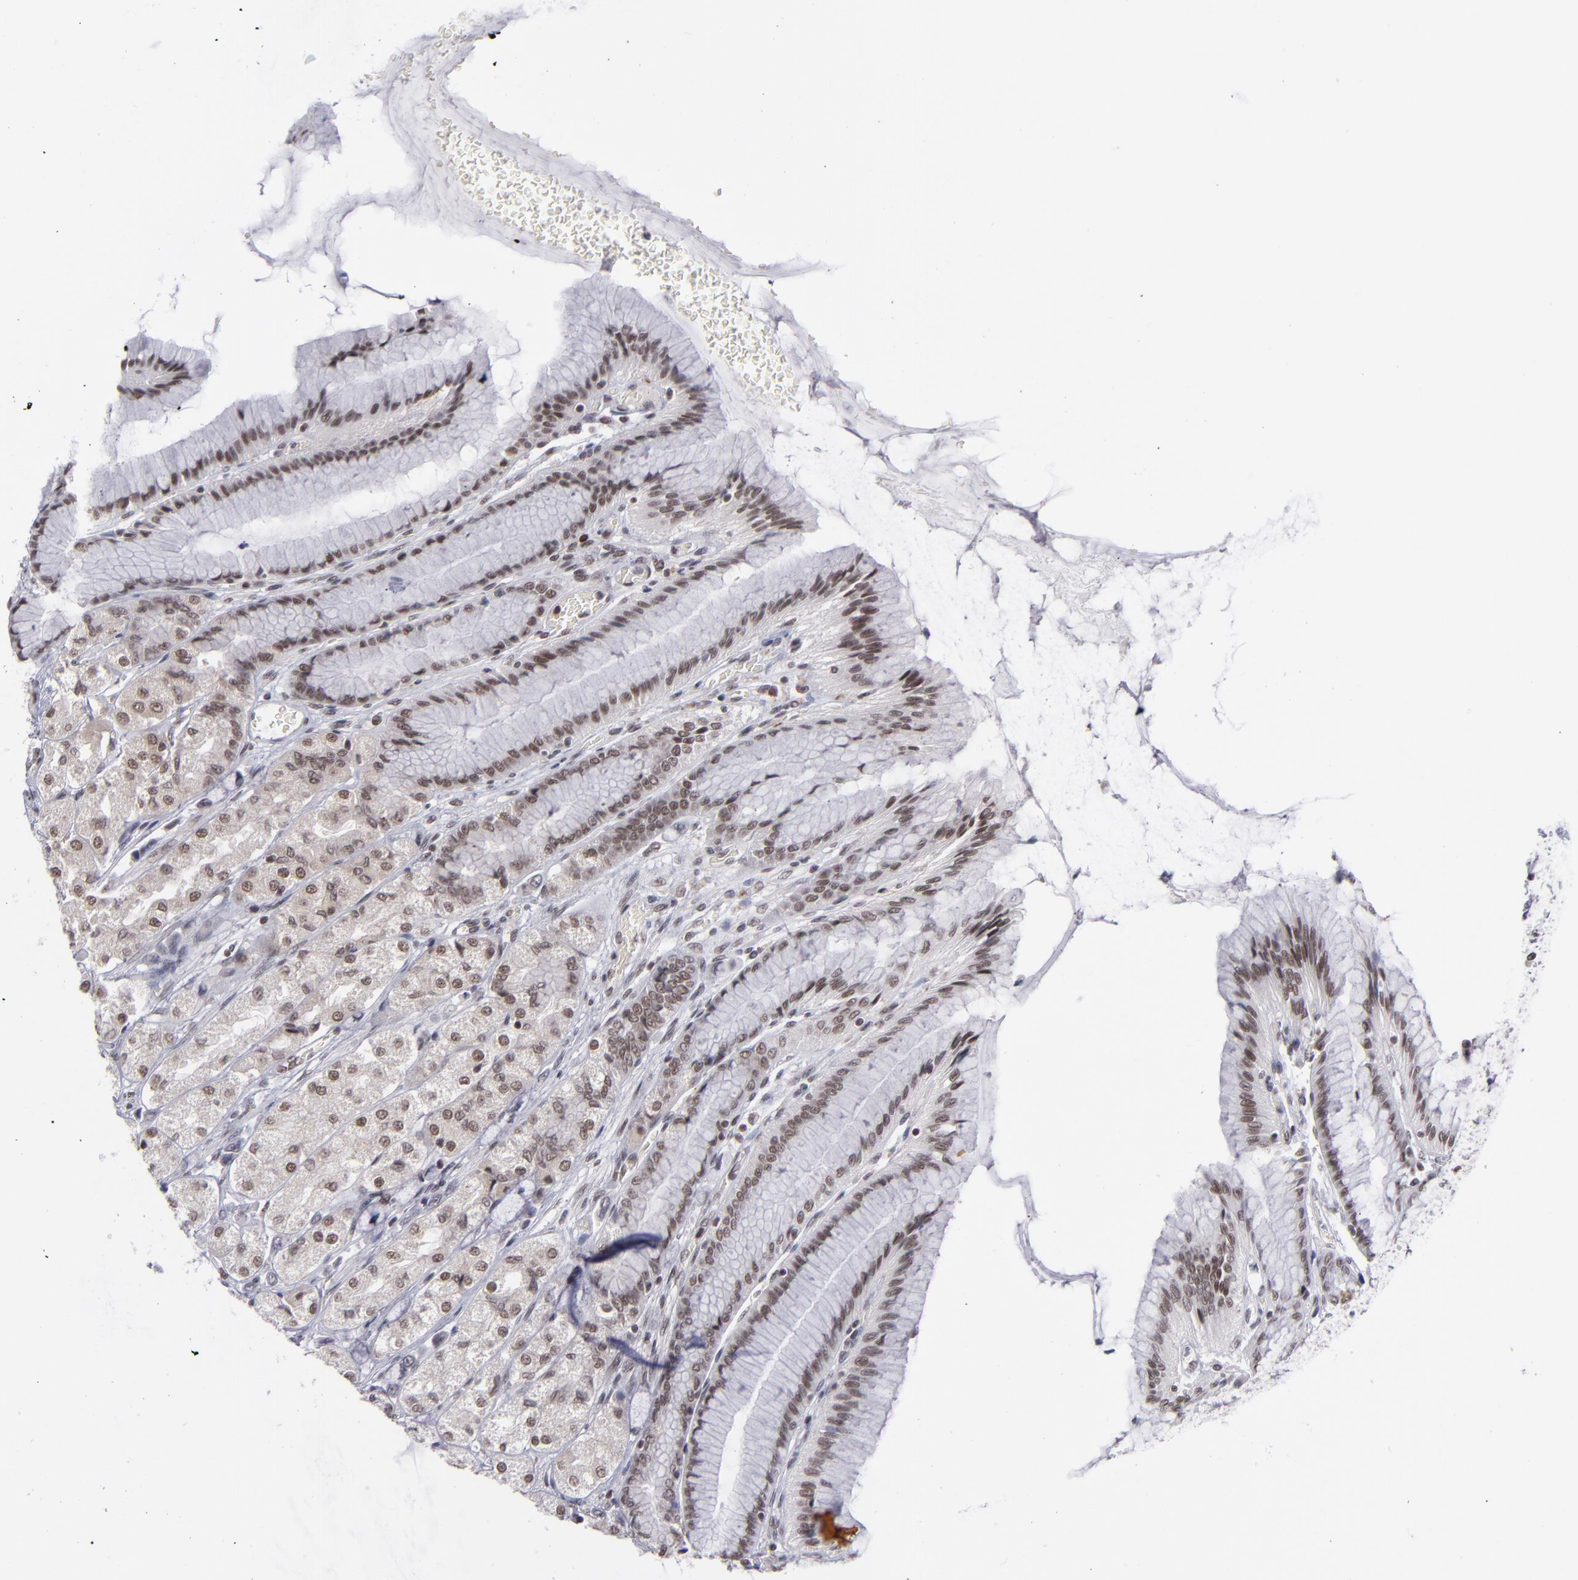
{"staining": {"intensity": "moderate", "quantity": ">75%", "location": "nuclear"}, "tissue": "stomach", "cell_type": "Glandular cells", "image_type": "normal", "snomed": [{"axis": "morphology", "description": "Normal tissue, NOS"}, {"axis": "morphology", "description": "Adenocarcinoma, NOS"}, {"axis": "topography", "description": "Stomach"}, {"axis": "topography", "description": "Stomach, lower"}], "caption": "The histopathology image displays staining of unremarkable stomach, revealing moderate nuclear protein expression (brown color) within glandular cells.", "gene": "MLLT3", "patient": {"sex": "female", "age": 65}}